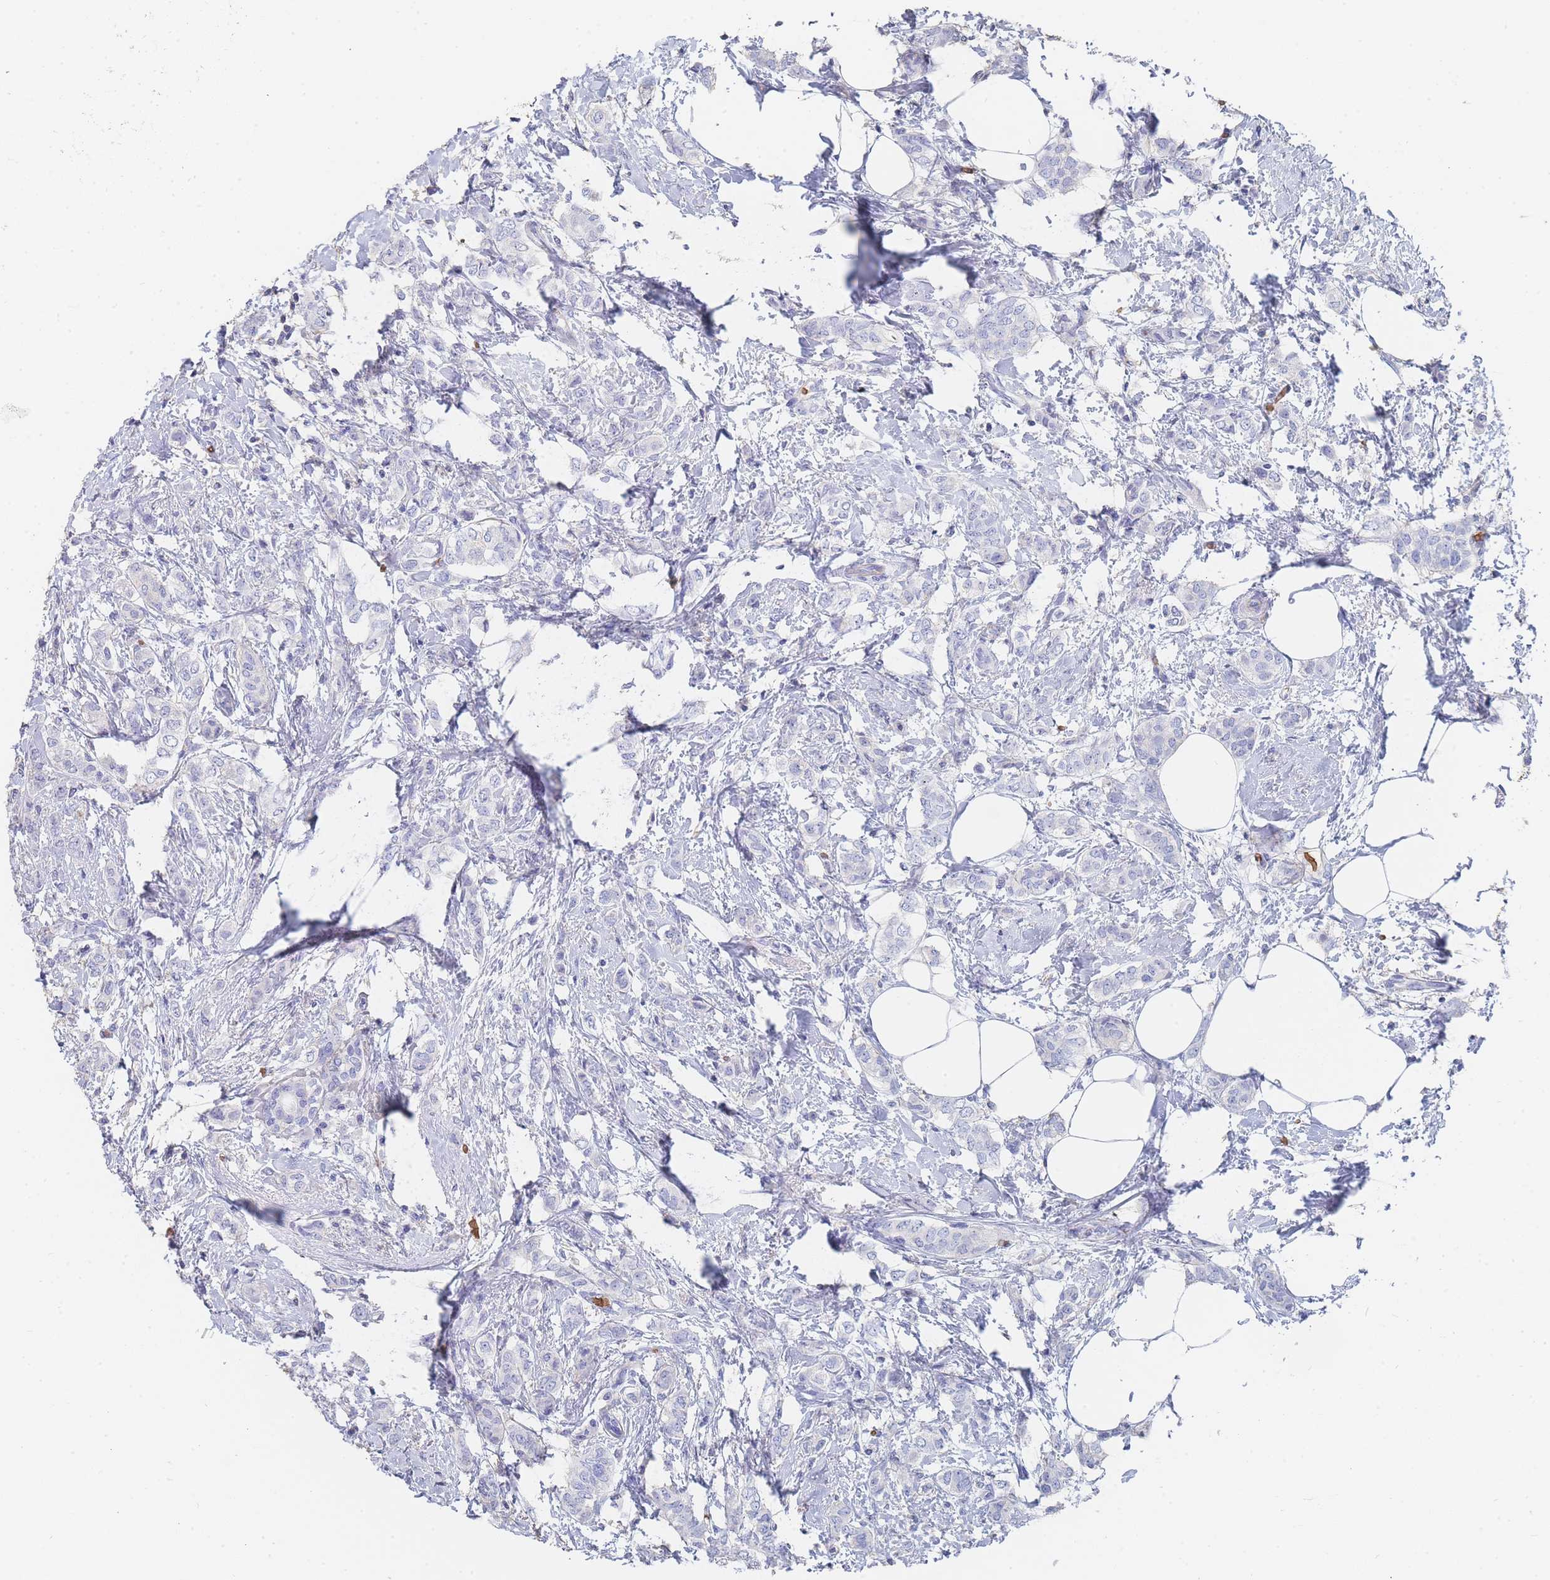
{"staining": {"intensity": "negative", "quantity": "none", "location": "none"}, "tissue": "breast cancer", "cell_type": "Tumor cells", "image_type": "cancer", "snomed": [{"axis": "morphology", "description": "Duct carcinoma"}, {"axis": "topography", "description": "Breast"}], "caption": "High power microscopy micrograph of an immunohistochemistry image of breast cancer, revealing no significant positivity in tumor cells.", "gene": "SLC2A1", "patient": {"sex": "female", "age": 72}}